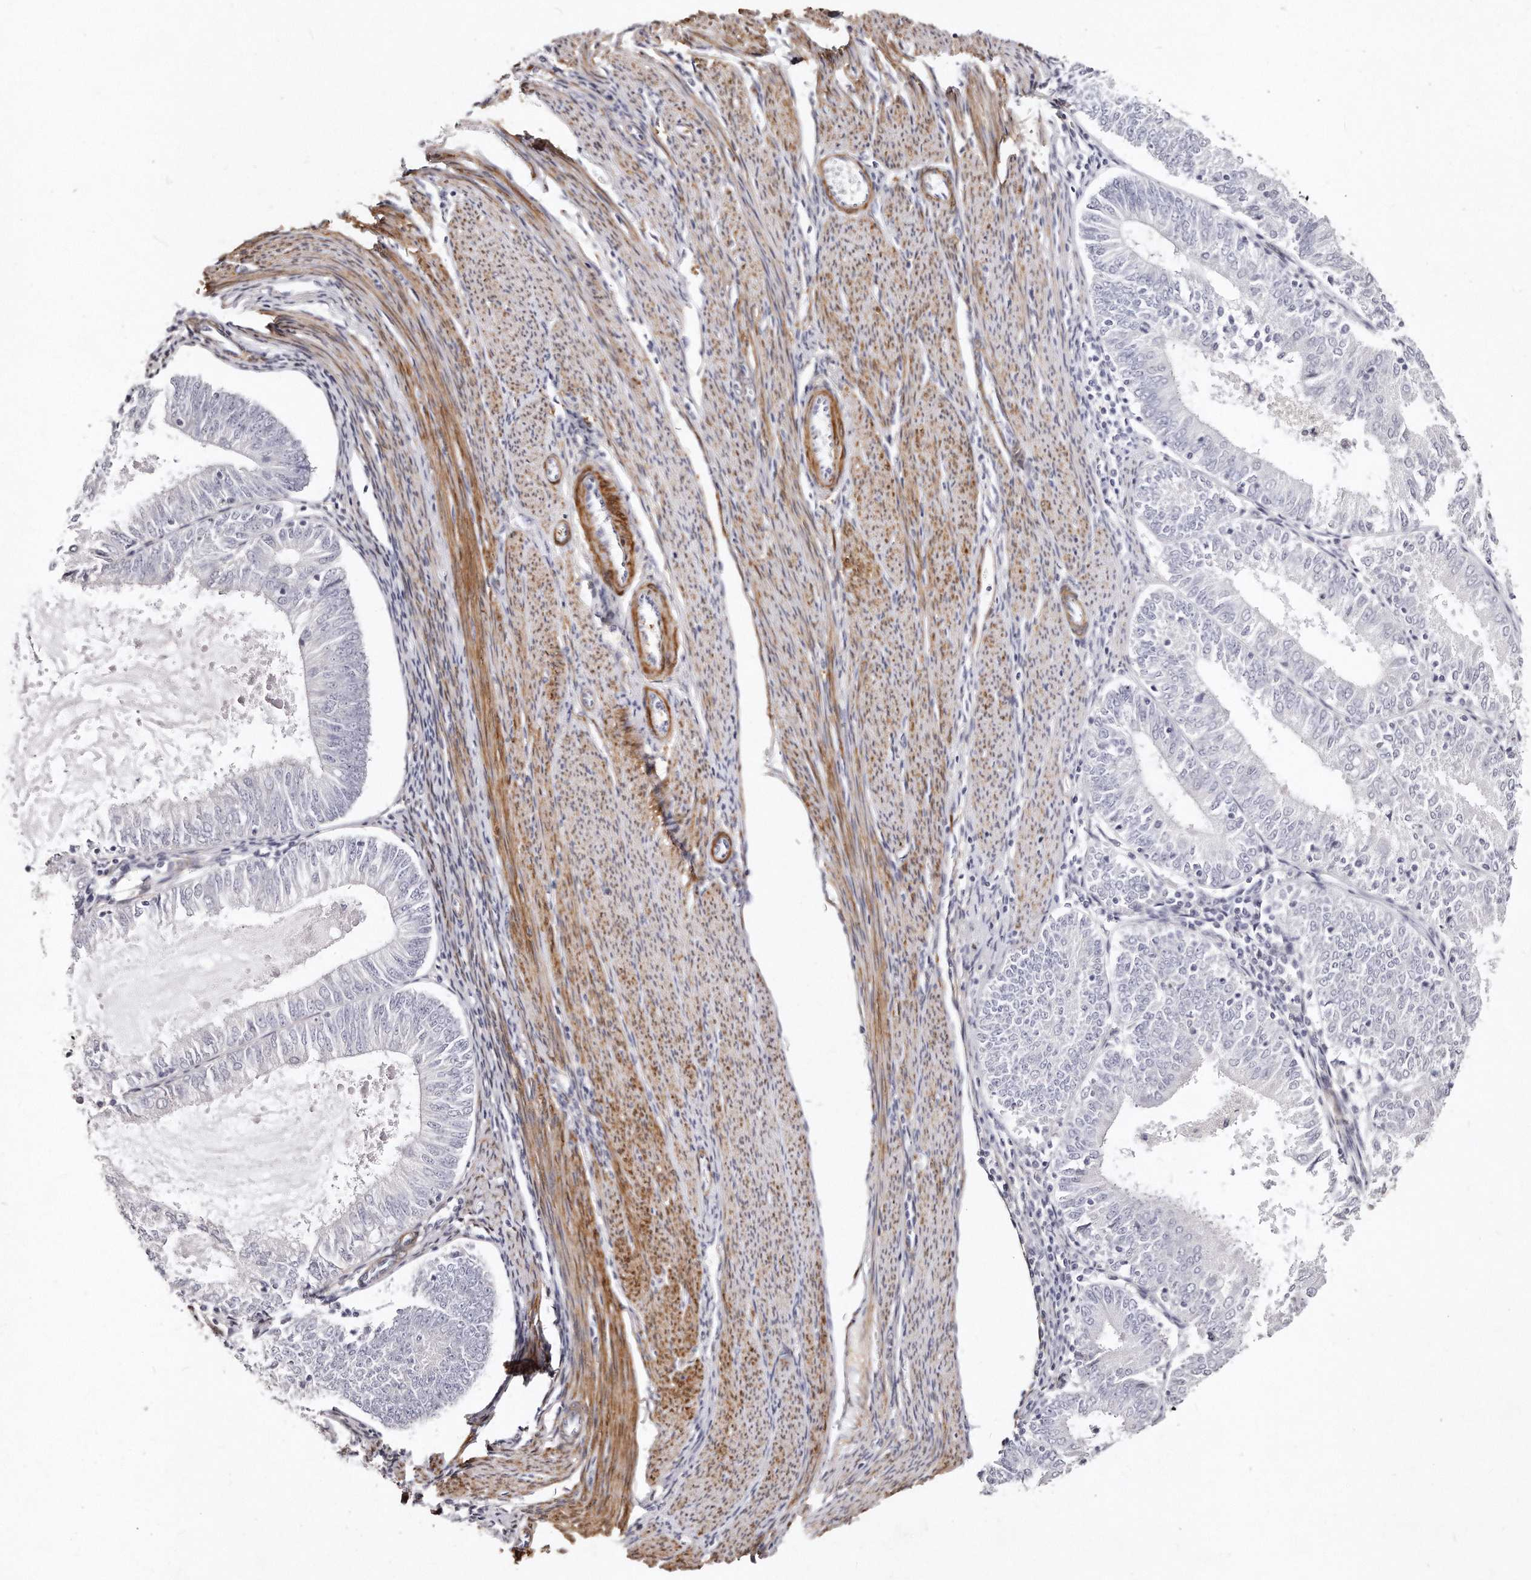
{"staining": {"intensity": "negative", "quantity": "none", "location": "none"}, "tissue": "endometrial cancer", "cell_type": "Tumor cells", "image_type": "cancer", "snomed": [{"axis": "morphology", "description": "Adenocarcinoma, NOS"}, {"axis": "topography", "description": "Endometrium"}], "caption": "A histopathology image of human endometrial cancer (adenocarcinoma) is negative for staining in tumor cells. (Immunohistochemistry, brightfield microscopy, high magnification).", "gene": "LMOD1", "patient": {"sex": "female", "age": 57}}